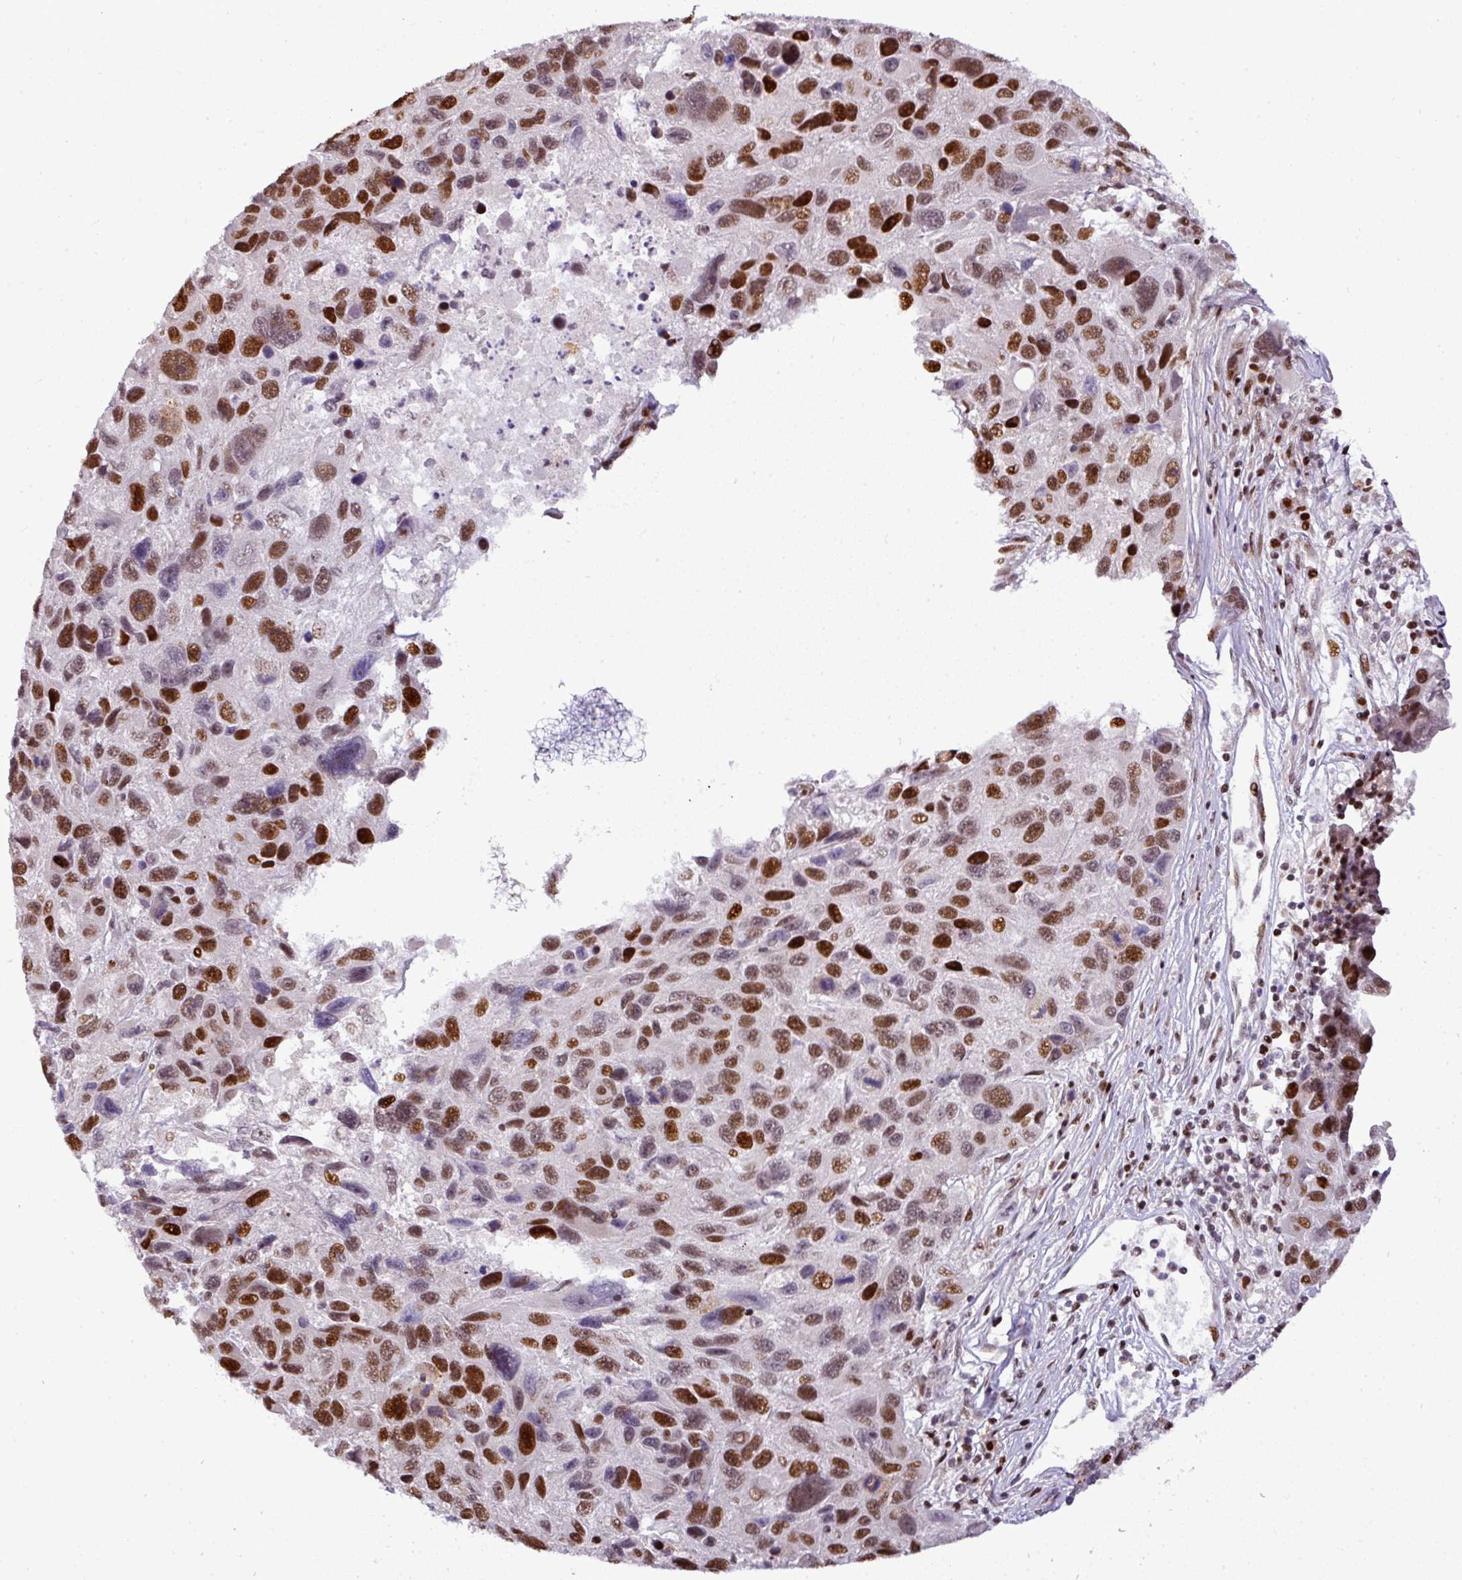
{"staining": {"intensity": "strong", "quantity": ">75%", "location": "nuclear"}, "tissue": "melanoma", "cell_type": "Tumor cells", "image_type": "cancer", "snomed": [{"axis": "morphology", "description": "Malignant melanoma, NOS"}, {"axis": "topography", "description": "Skin"}], "caption": "A histopathology image of human malignant melanoma stained for a protein reveals strong nuclear brown staining in tumor cells.", "gene": "MYSM1", "patient": {"sex": "male", "age": 53}}